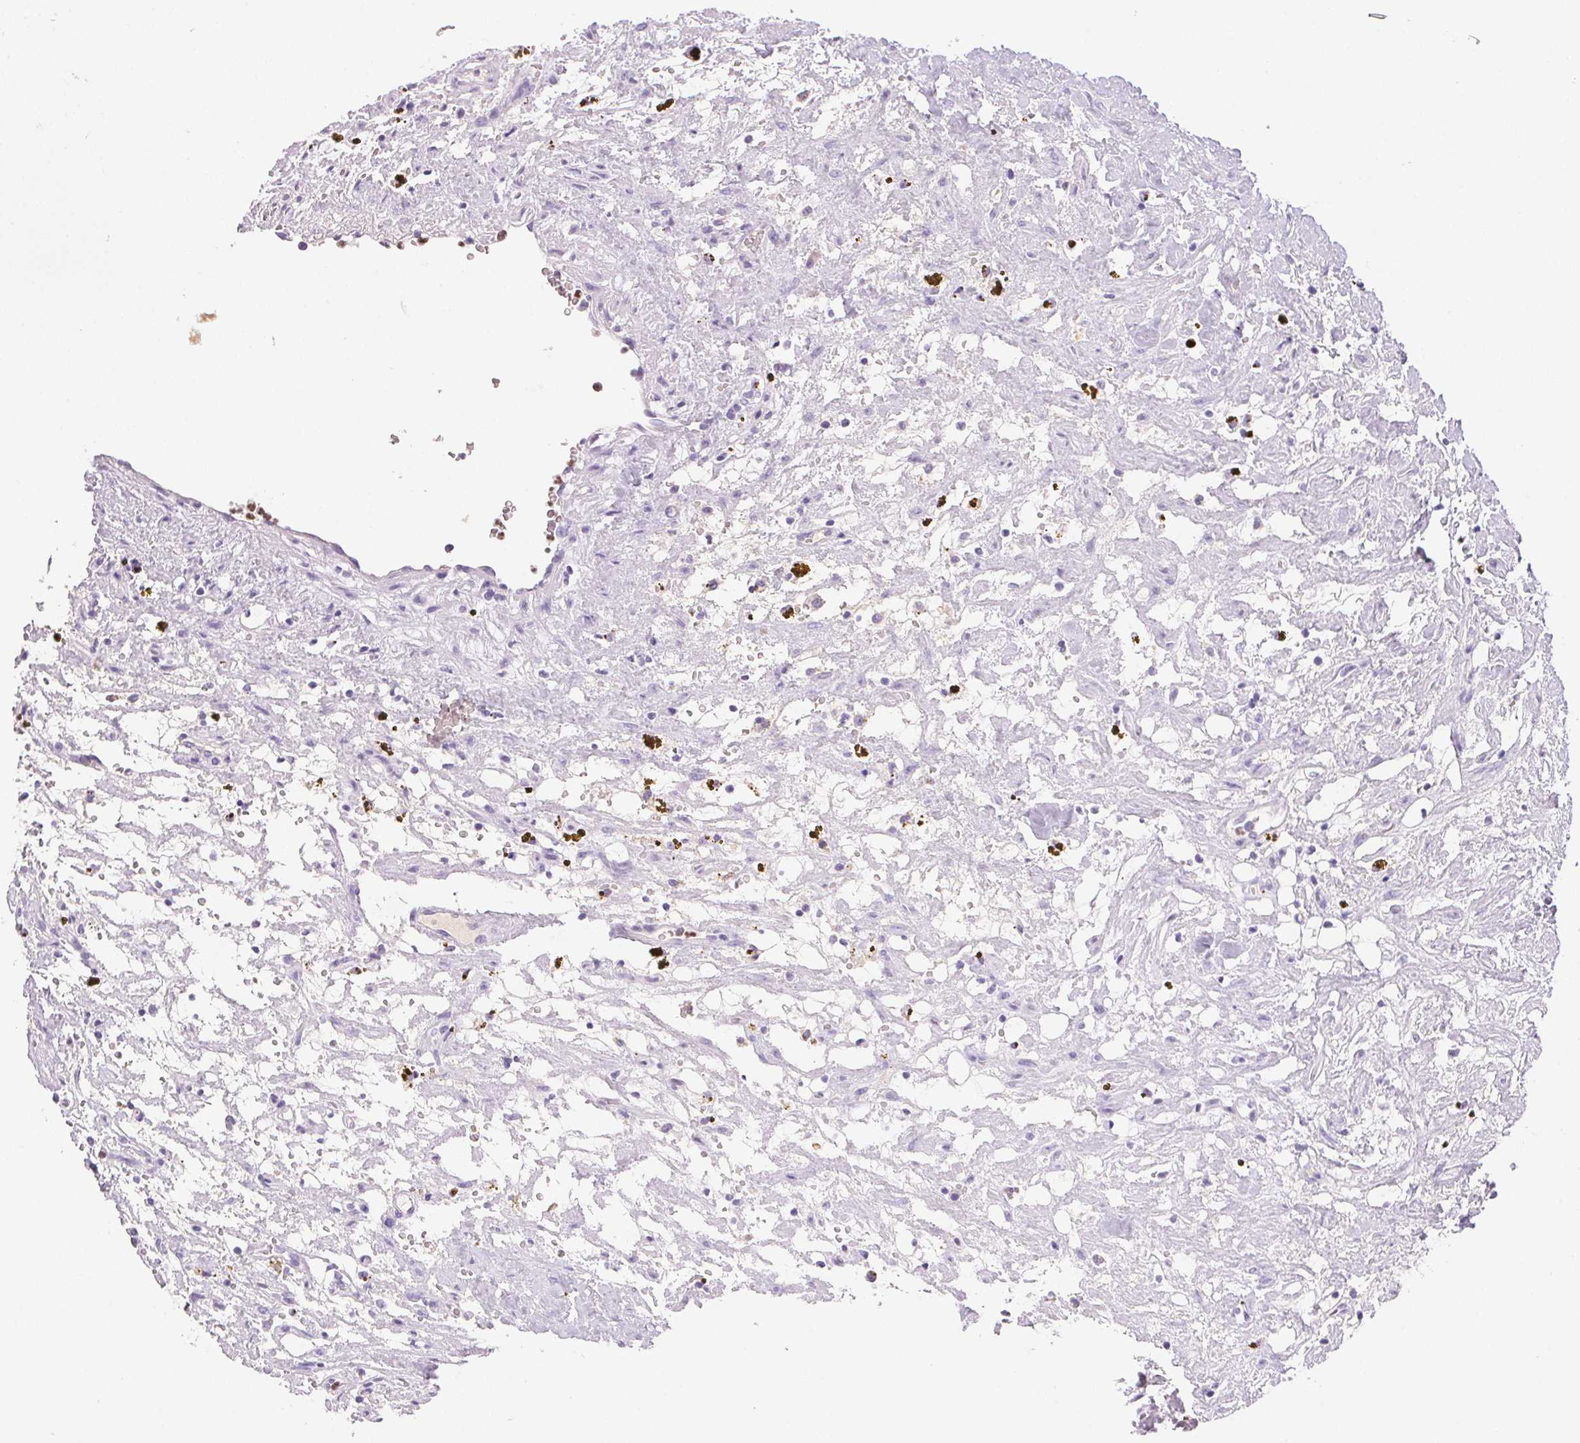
{"staining": {"intensity": "negative", "quantity": "none", "location": "none"}, "tissue": "renal cancer", "cell_type": "Tumor cells", "image_type": "cancer", "snomed": [{"axis": "morphology", "description": "Adenocarcinoma, NOS"}, {"axis": "topography", "description": "Kidney"}], "caption": "A high-resolution histopathology image shows immunohistochemistry staining of renal cancer (adenocarcinoma), which displays no significant positivity in tumor cells.", "gene": "PADI4", "patient": {"sex": "female", "age": 69}}